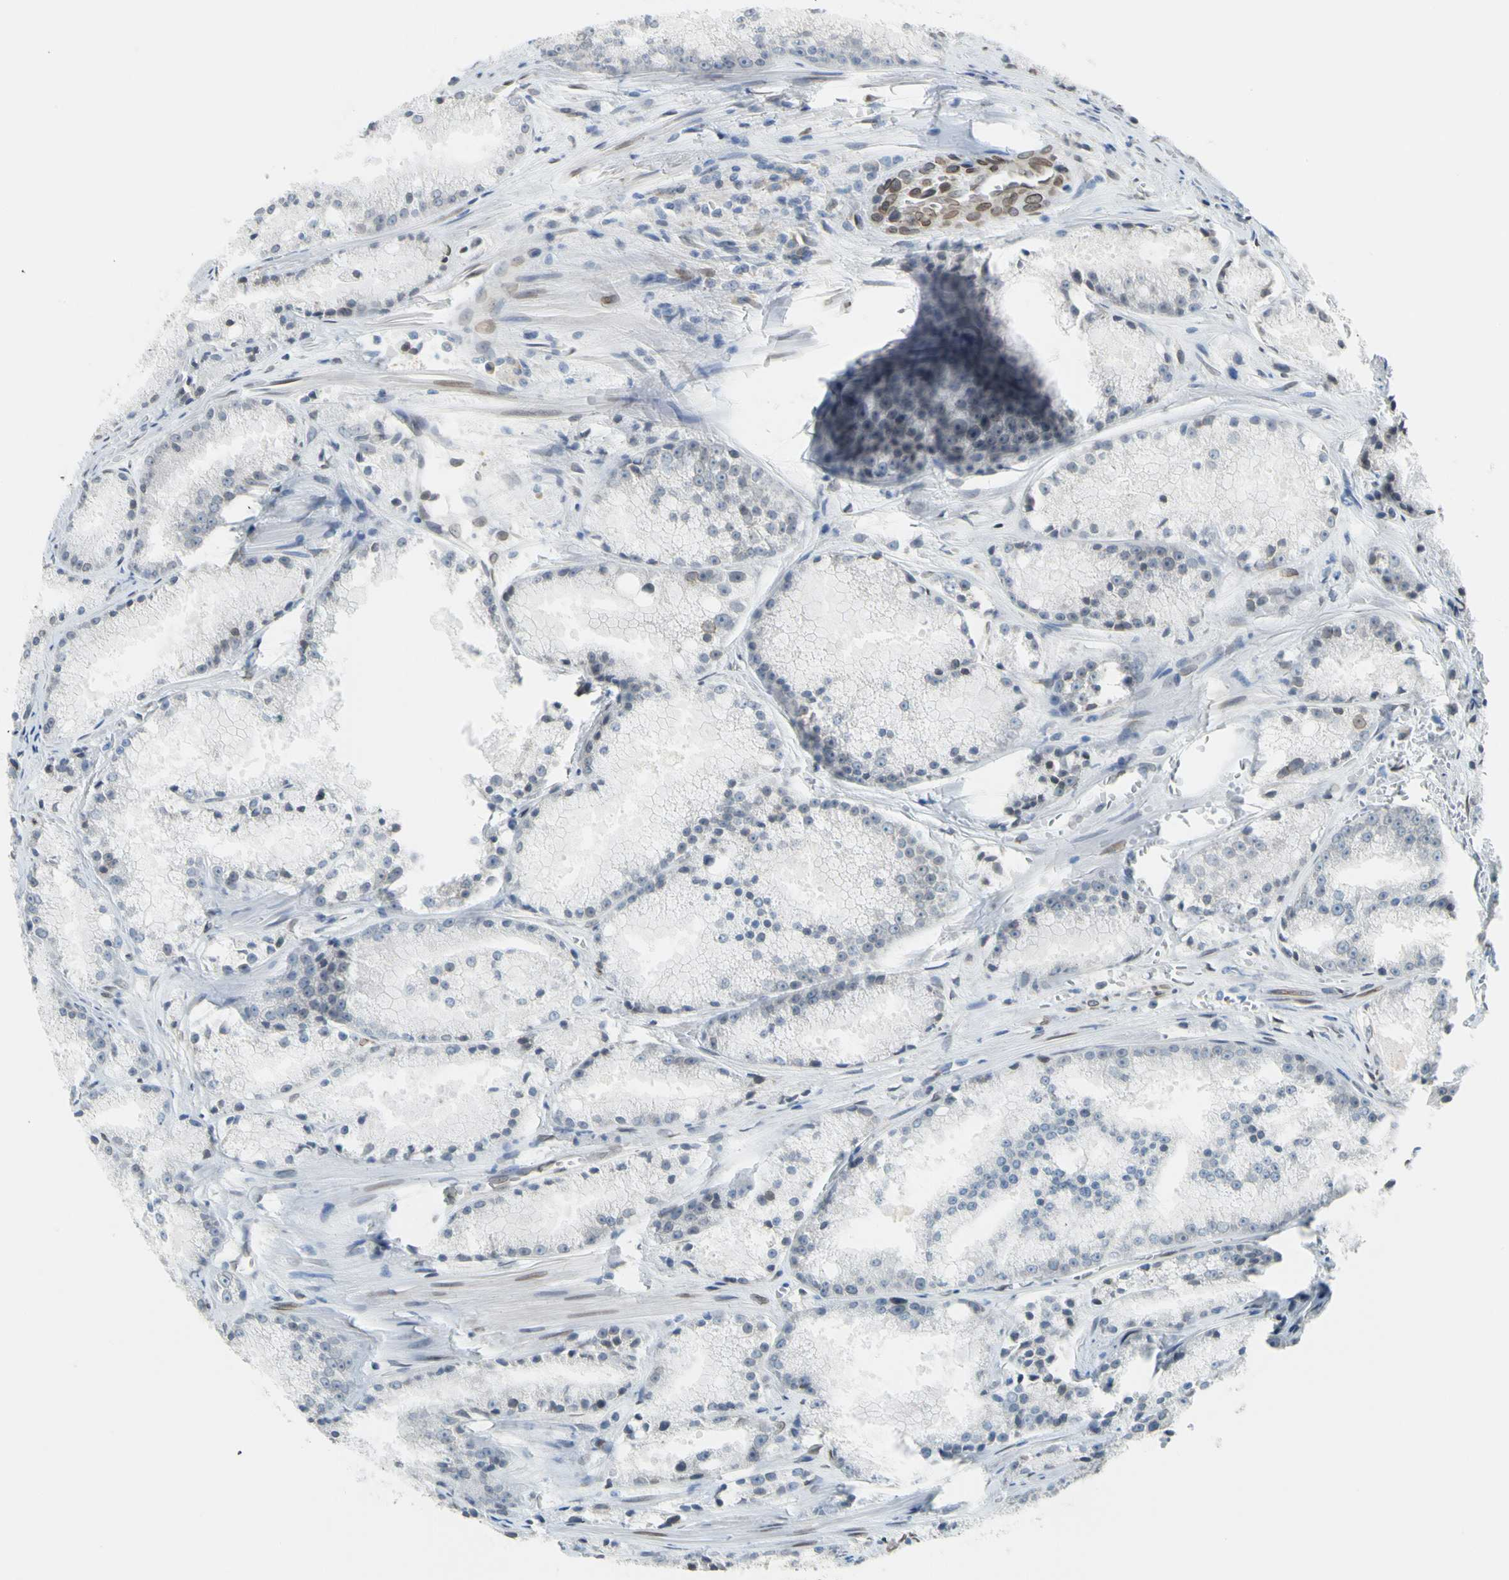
{"staining": {"intensity": "negative", "quantity": "none", "location": "none"}, "tissue": "prostate cancer", "cell_type": "Tumor cells", "image_type": "cancer", "snomed": [{"axis": "morphology", "description": "Adenocarcinoma, Low grade"}, {"axis": "topography", "description": "Prostate"}], "caption": "Tumor cells show no significant protein expression in adenocarcinoma (low-grade) (prostate).", "gene": "SUN1", "patient": {"sex": "male", "age": 64}}